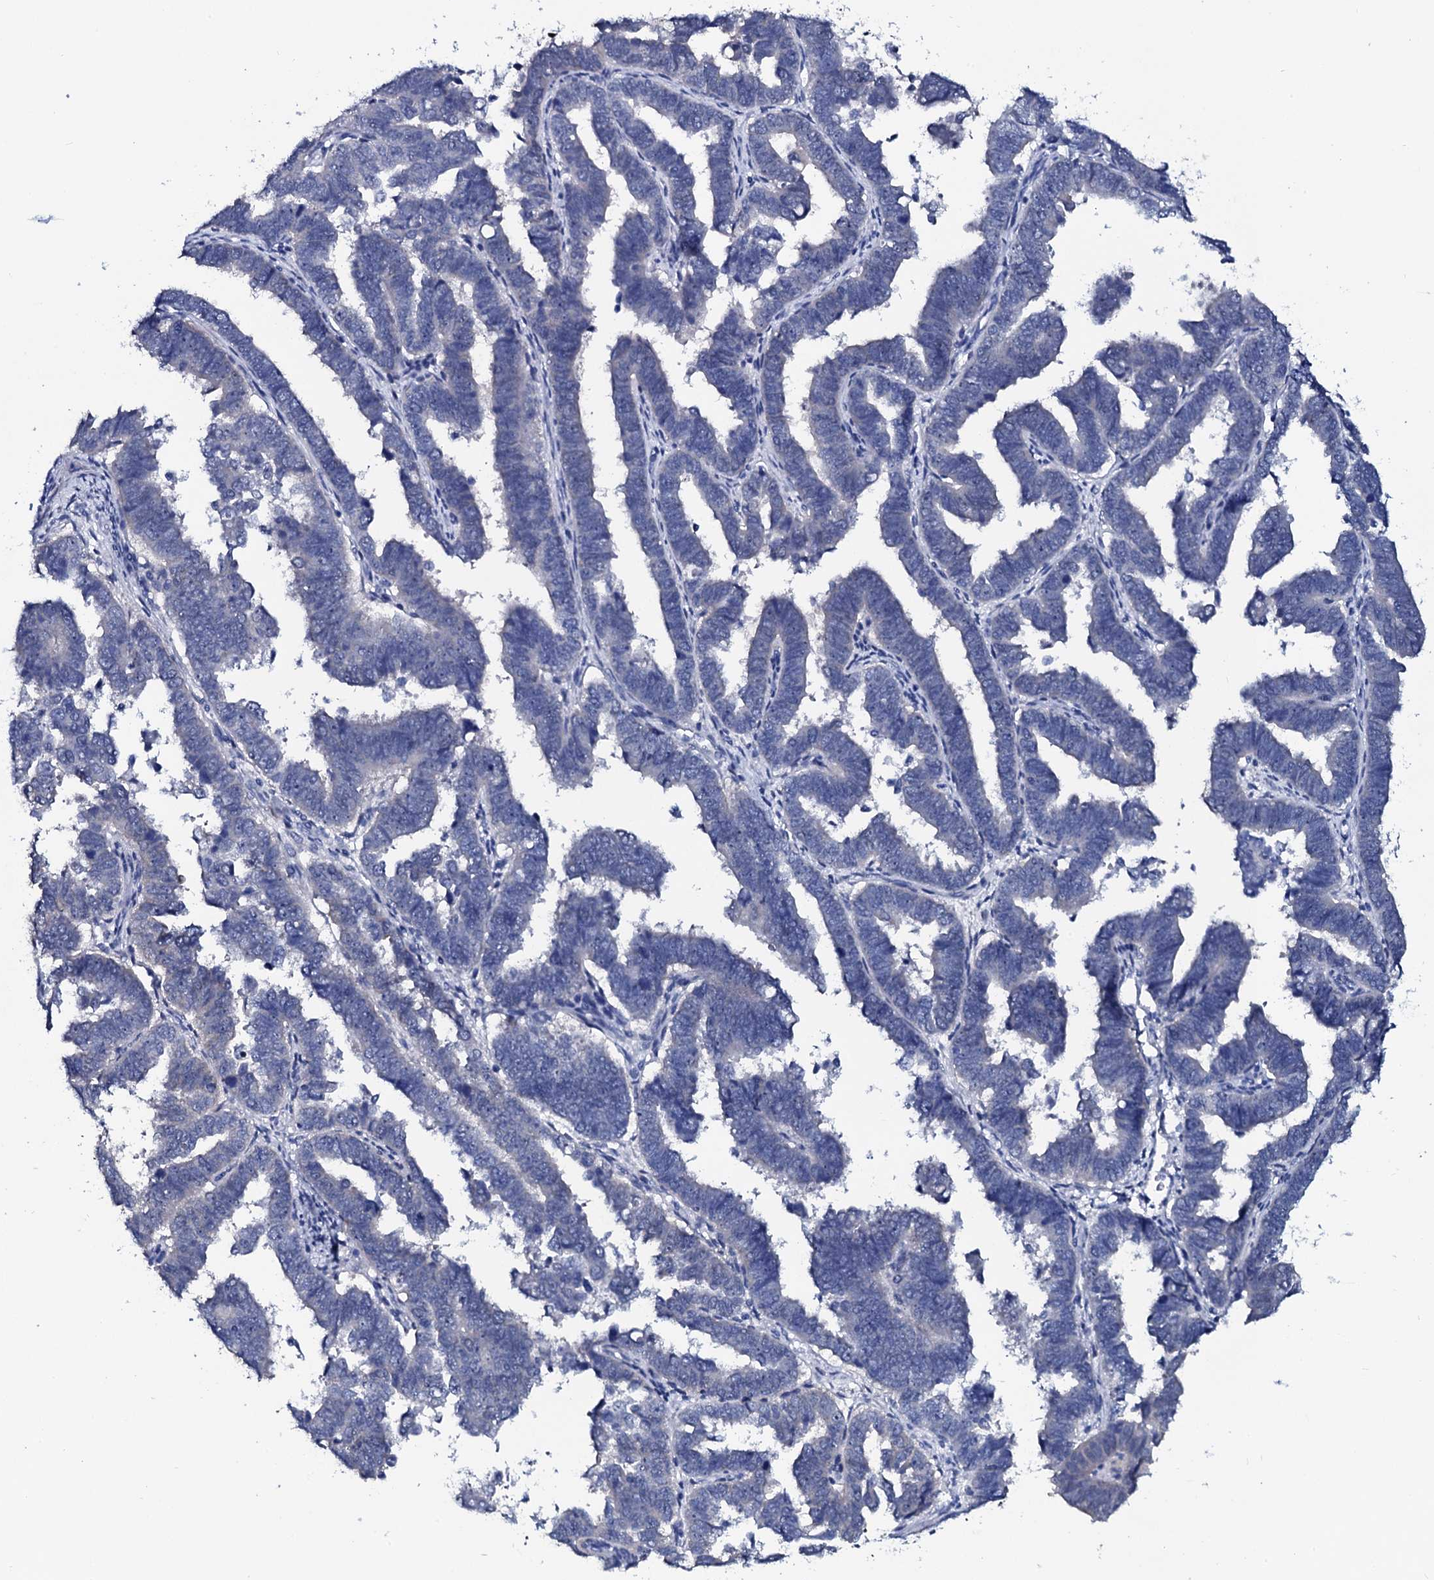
{"staining": {"intensity": "negative", "quantity": "none", "location": "none"}, "tissue": "endometrial cancer", "cell_type": "Tumor cells", "image_type": "cancer", "snomed": [{"axis": "morphology", "description": "Adenocarcinoma, NOS"}, {"axis": "topography", "description": "Endometrium"}], "caption": "Photomicrograph shows no protein staining in tumor cells of adenocarcinoma (endometrial) tissue.", "gene": "GYS2", "patient": {"sex": "female", "age": 75}}